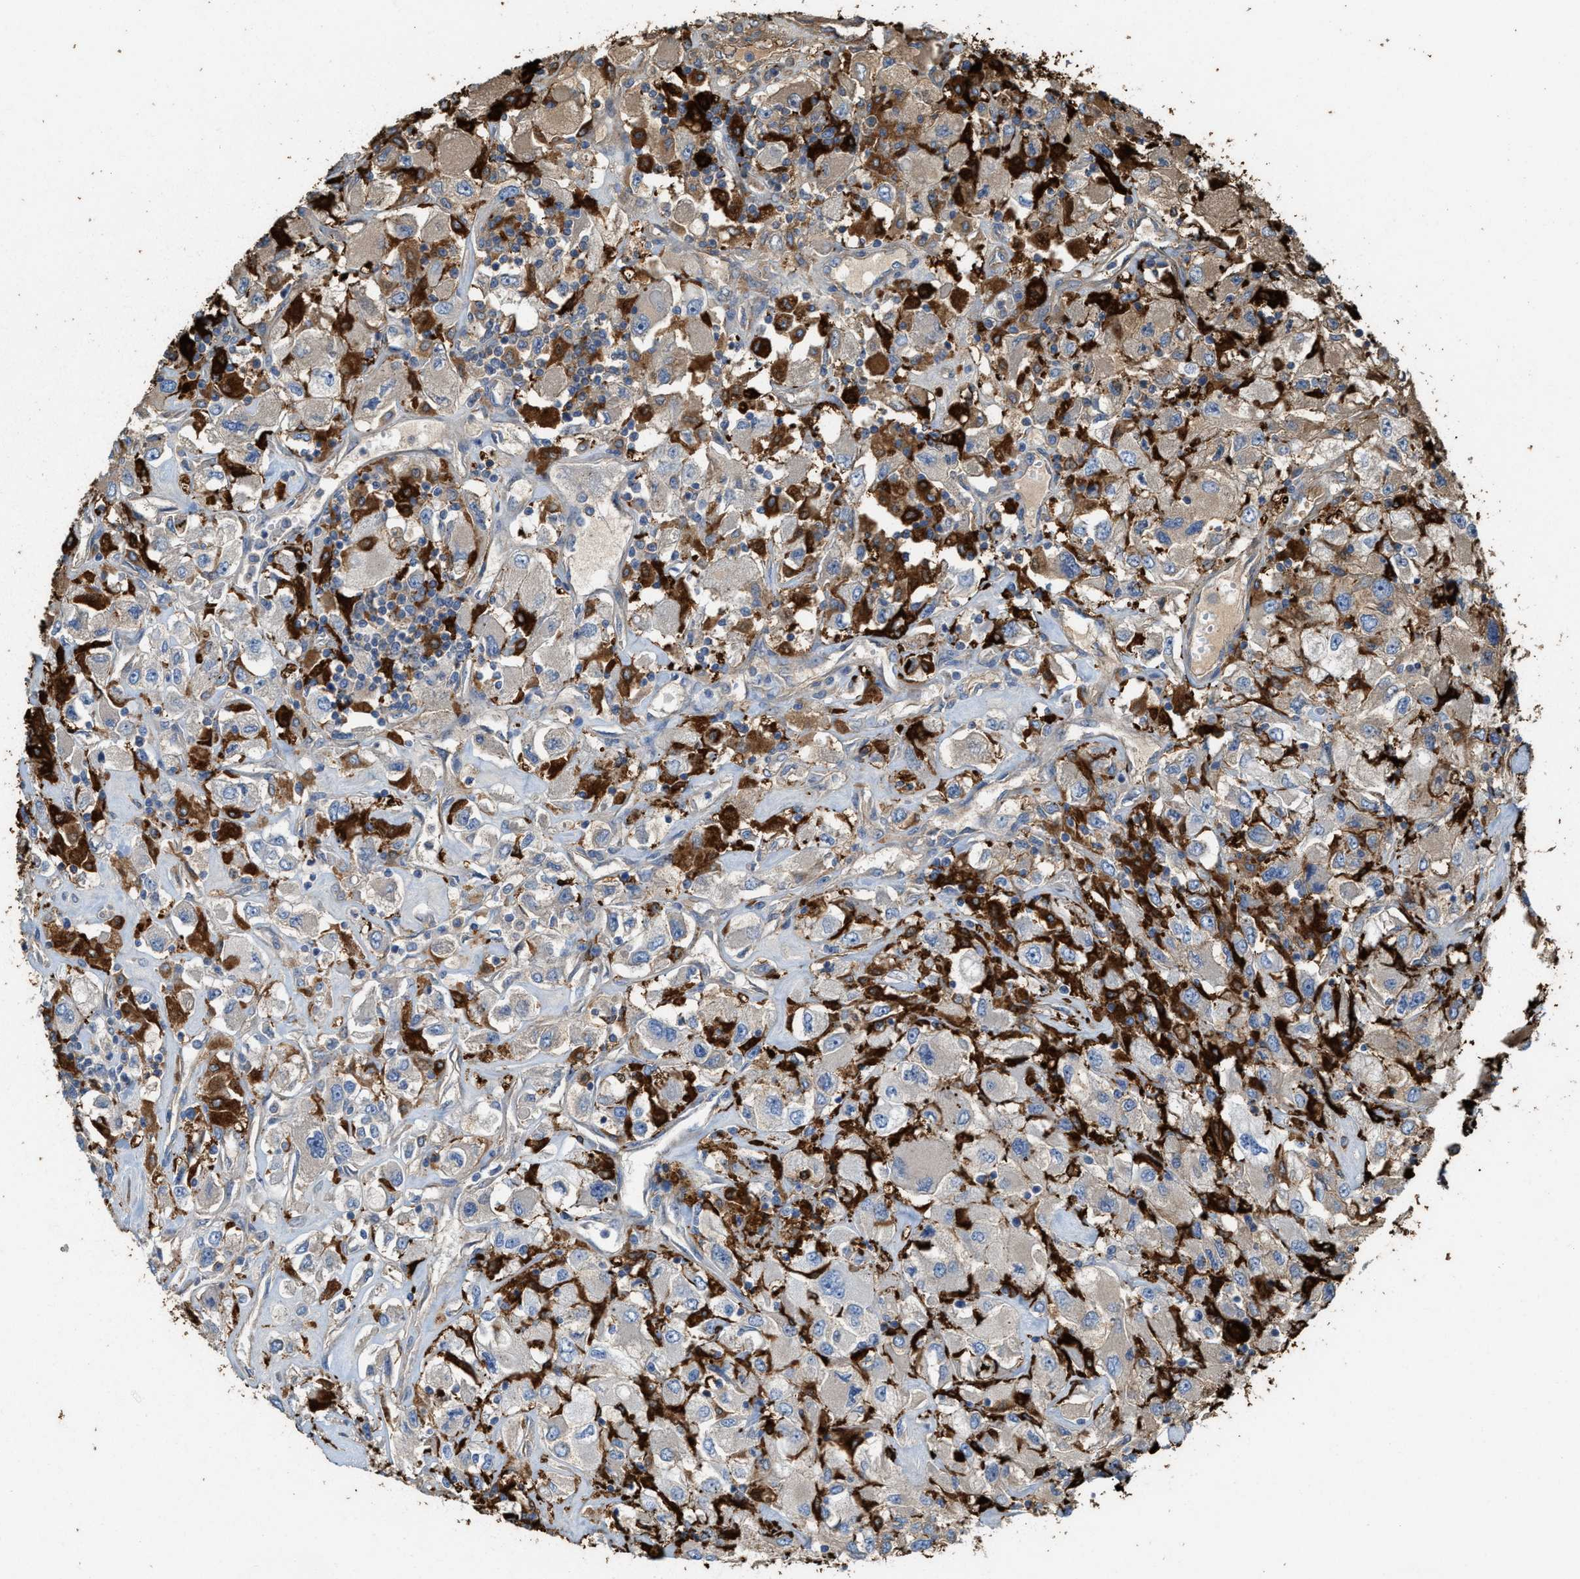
{"staining": {"intensity": "weak", "quantity": "25%-75%", "location": "cytoplasmic/membranous"}, "tissue": "renal cancer", "cell_type": "Tumor cells", "image_type": "cancer", "snomed": [{"axis": "morphology", "description": "Adenocarcinoma, NOS"}, {"axis": "topography", "description": "Kidney"}], "caption": "Protein analysis of renal cancer tissue reveals weak cytoplasmic/membranous positivity in about 25%-75% of tumor cells.", "gene": "ATIC", "patient": {"sex": "female", "age": 52}}